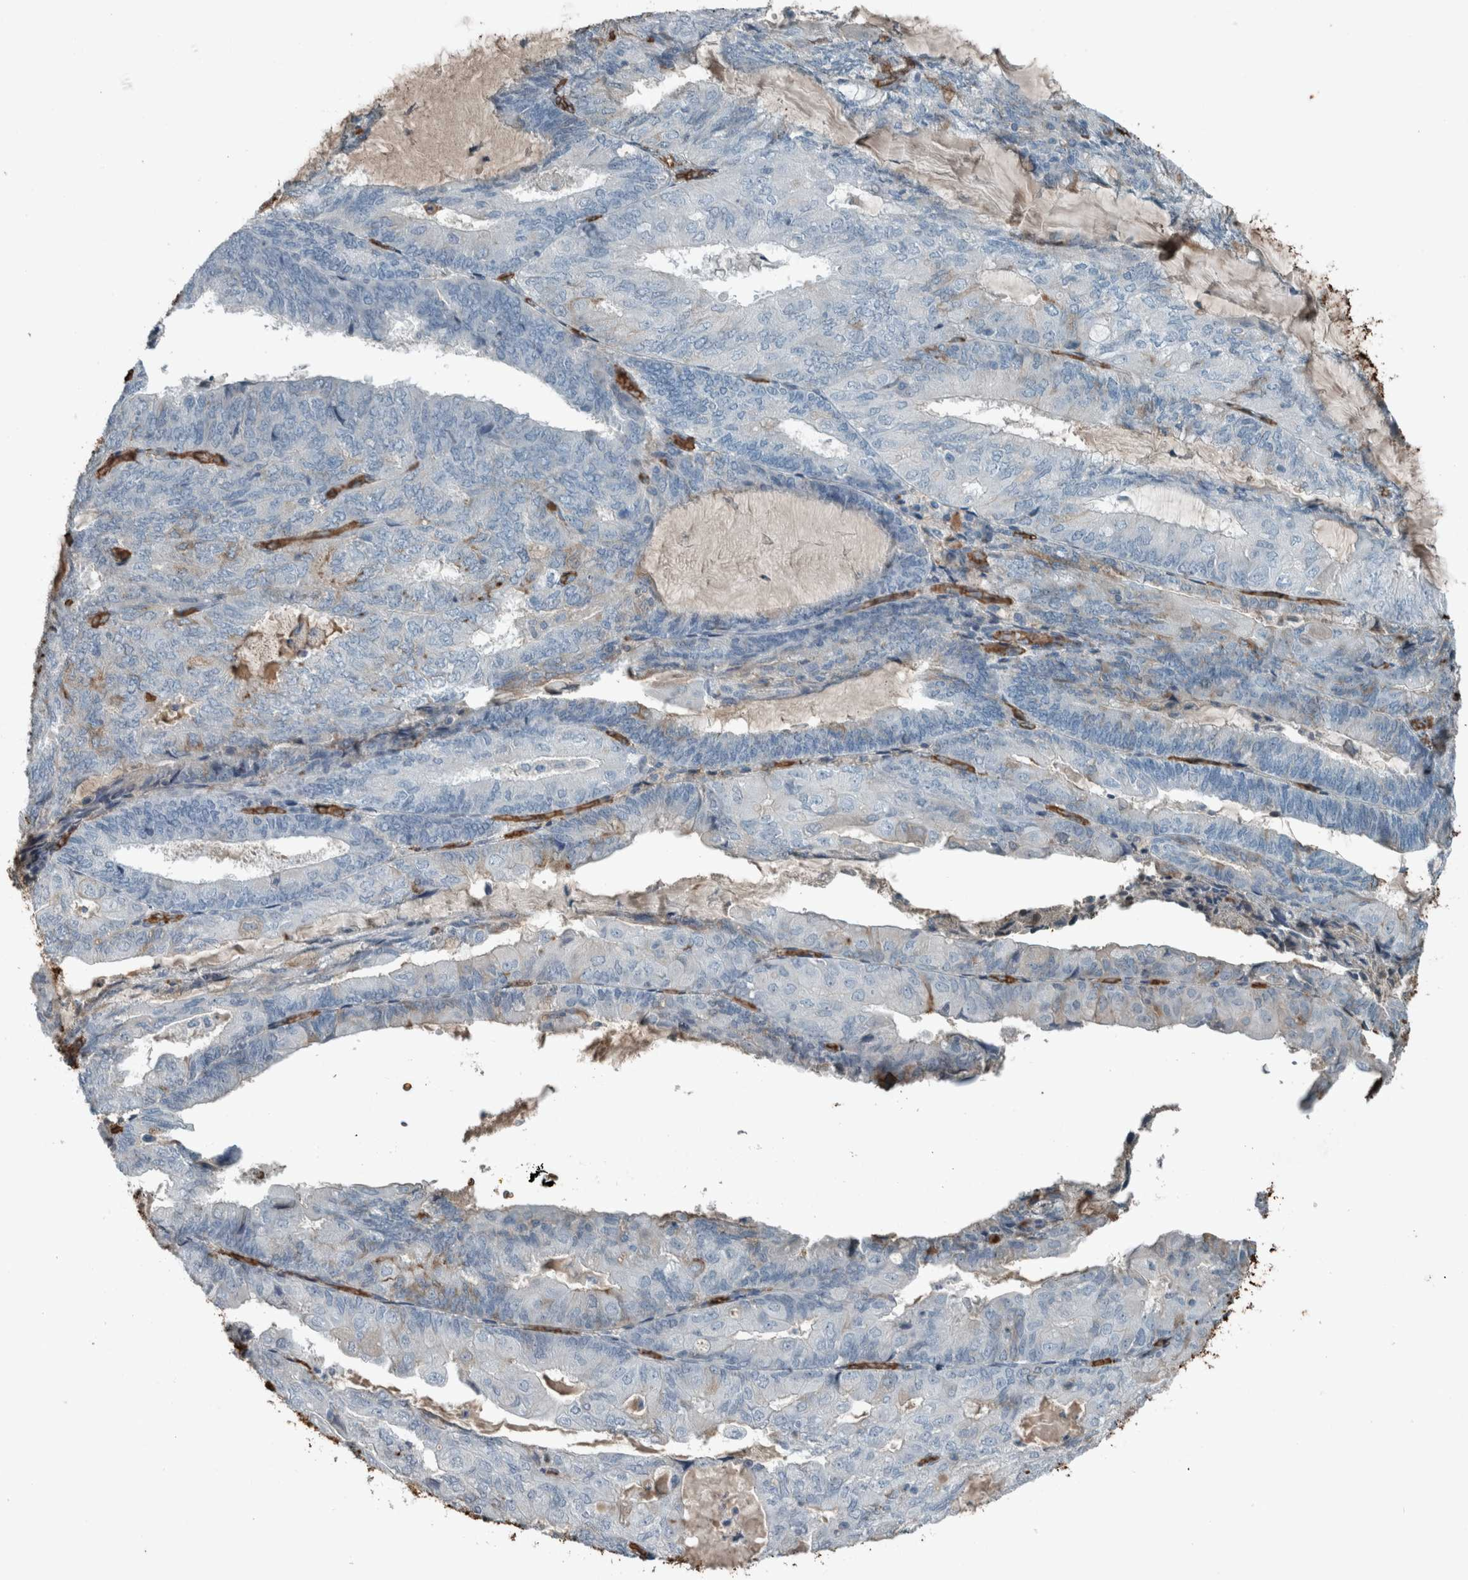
{"staining": {"intensity": "negative", "quantity": "none", "location": "none"}, "tissue": "endometrial cancer", "cell_type": "Tumor cells", "image_type": "cancer", "snomed": [{"axis": "morphology", "description": "Adenocarcinoma, NOS"}, {"axis": "topography", "description": "Endometrium"}], "caption": "A high-resolution histopathology image shows immunohistochemistry staining of endometrial adenocarcinoma, which reveals no significant expression in tumor cells.", "gene": "LBP", "patient": {"sex": "female", "age": 81}}